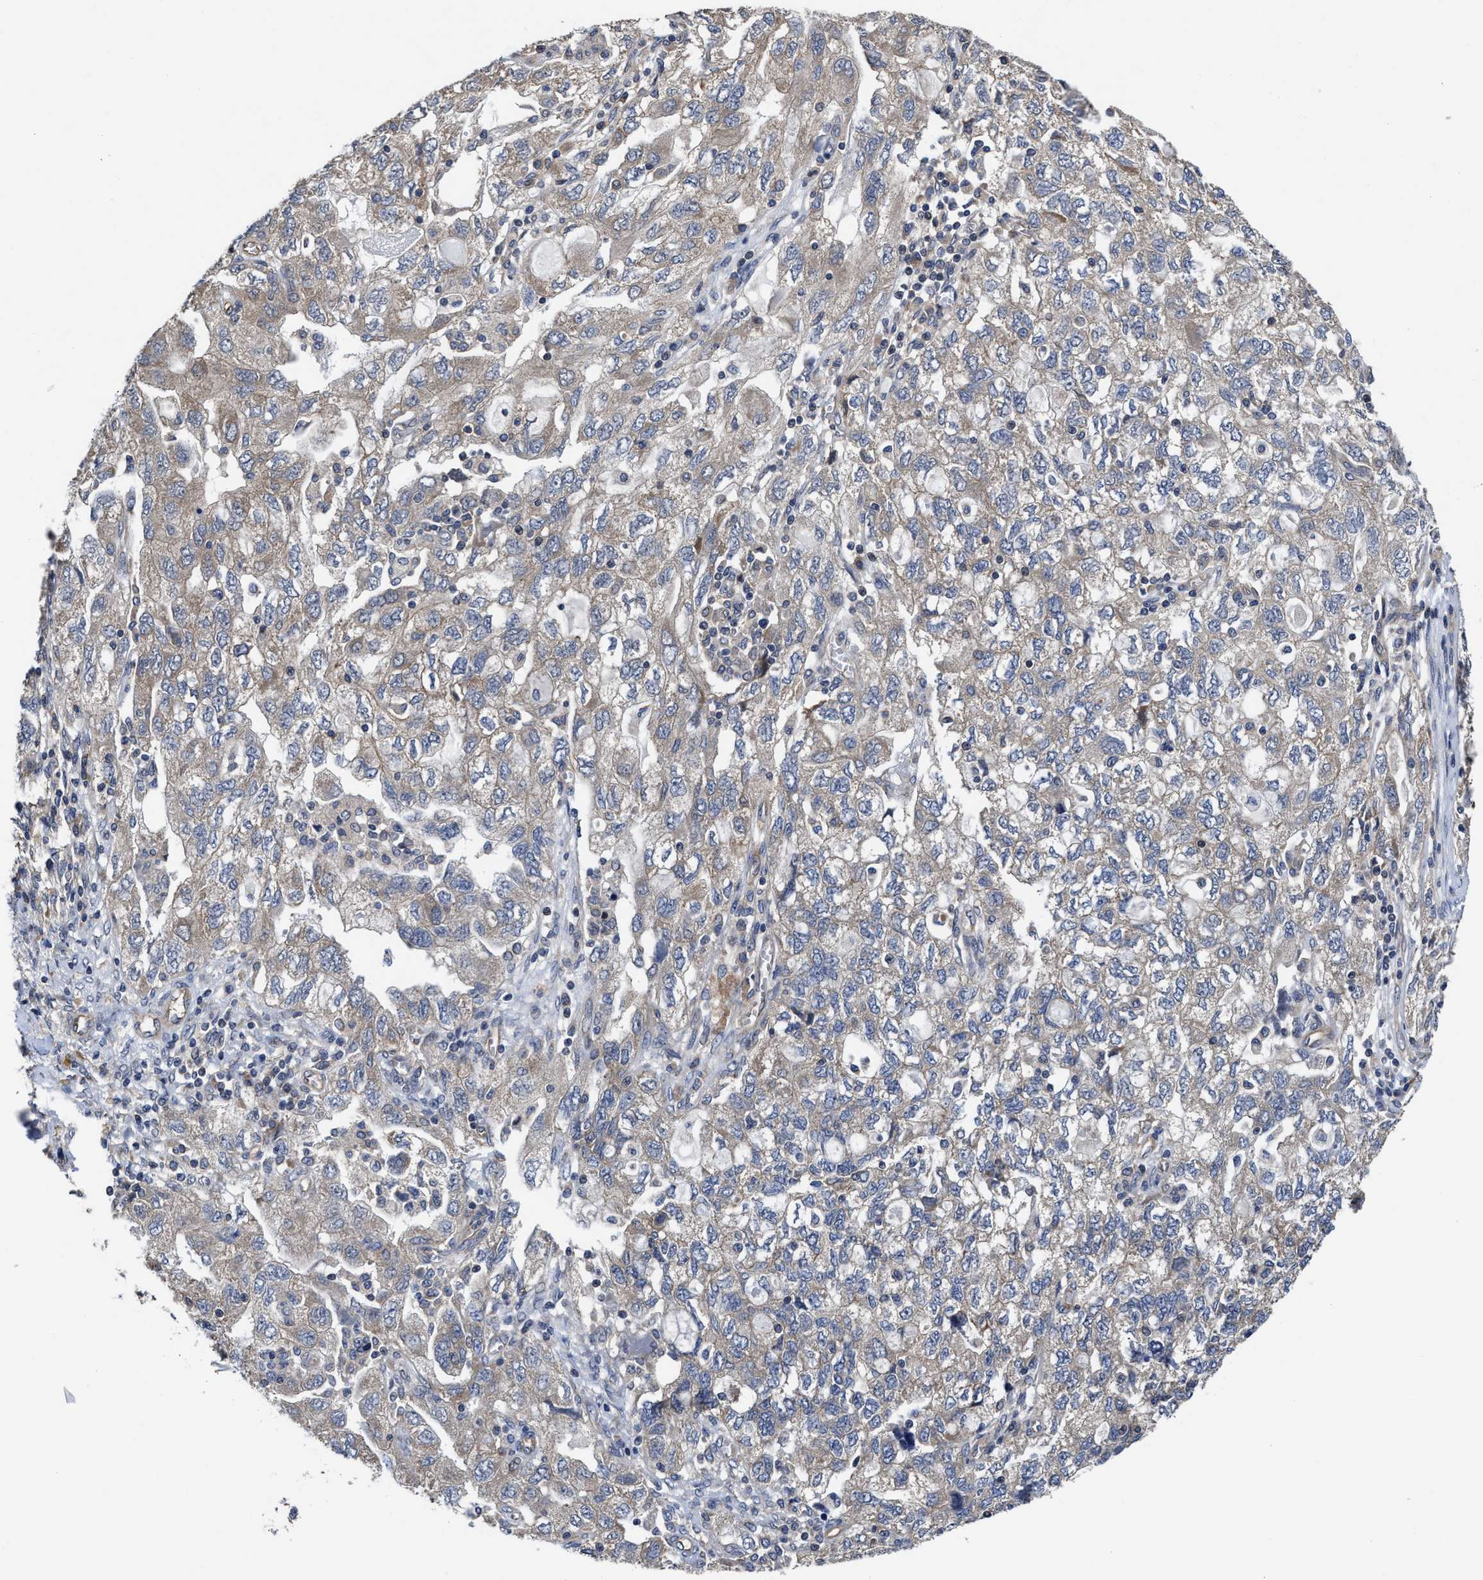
{"staining": {"intensity": "weak", "quantity": ">75%", "location": "cytoplasmic/membranous"}, "tissue": "ovarian cancer", "cell_type": "Tumor cells", "image_type": "cancer", "snomed": [{"axis": "morphology", "description": "Carcinoma, NOS"}, {"axis": "morphology", "description": "Cystadenocarcinoma, serous, NOS"}, {"axis": "topography", "description": "Ovary"}], "caption": "The micrograph reveals immunohistochemical staining of ovarian serous cystadenocarcinoma. There is weak cytoplasmic/membranous staining is identified in about >75% of tumor cells. The protein of interest is shown in brown color, while the nuclei are stained blue.", "gene": "TRAF6", "patient": {"sex": "female", "age": 69}}